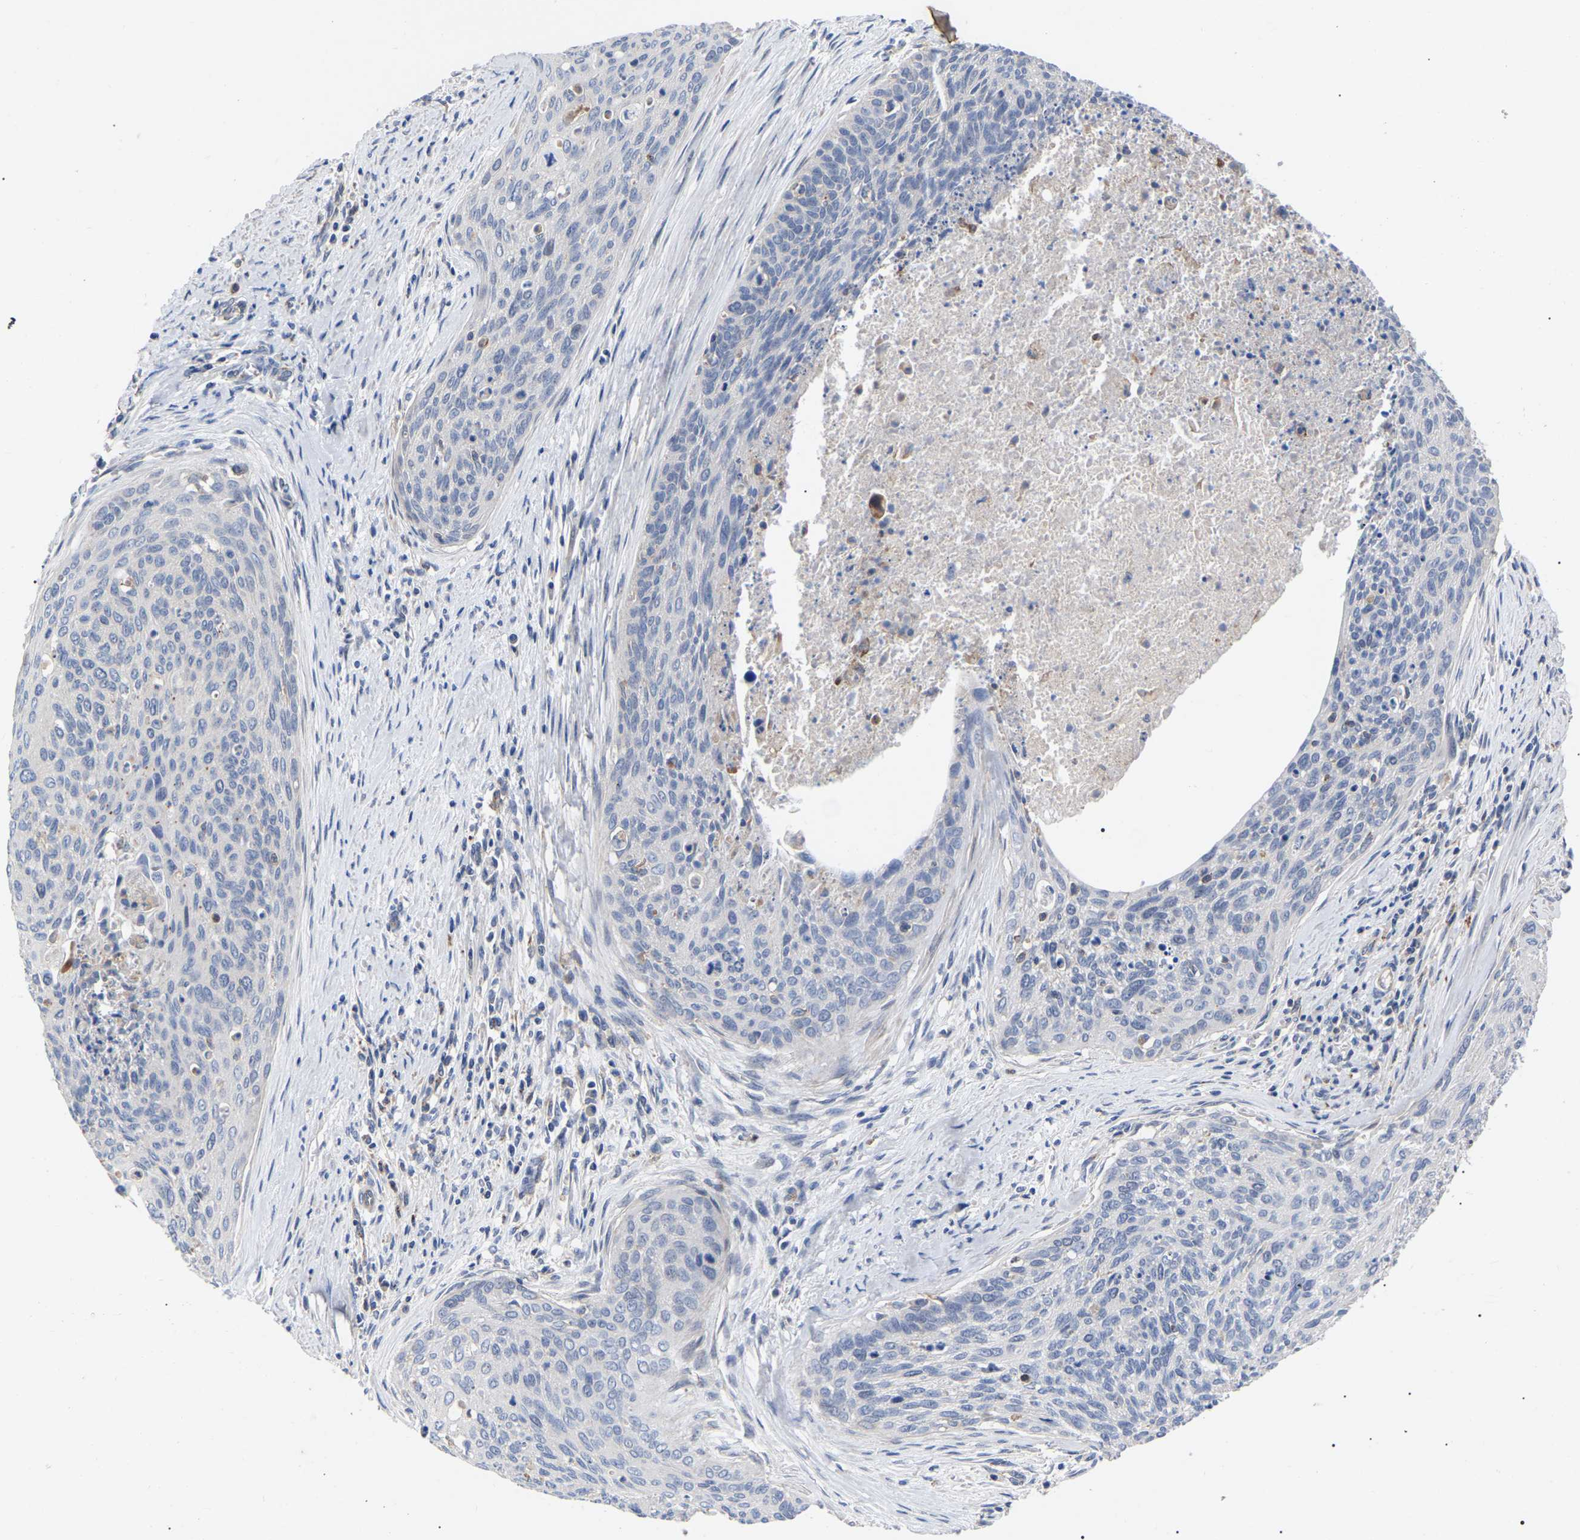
{"staining": {"intensity": "negative", "quantity": "none", "location": "none"}, "tissue": "cervical cancer", "cell_type": "Tumor cells", "image_type": "cancer", "snomed": [{"axis": "morphology", "description": "Squamous cell carcinoma, NOS"}, {"axis": "topography", "description": "Cervix"}], "caption": "The immunohistochemistry image has no significant staining in tumor cells of cervical squamous cell carcinoma tissue.", "gene": "FAM171A2", "patient": {"sex": "female", "age": 55}}